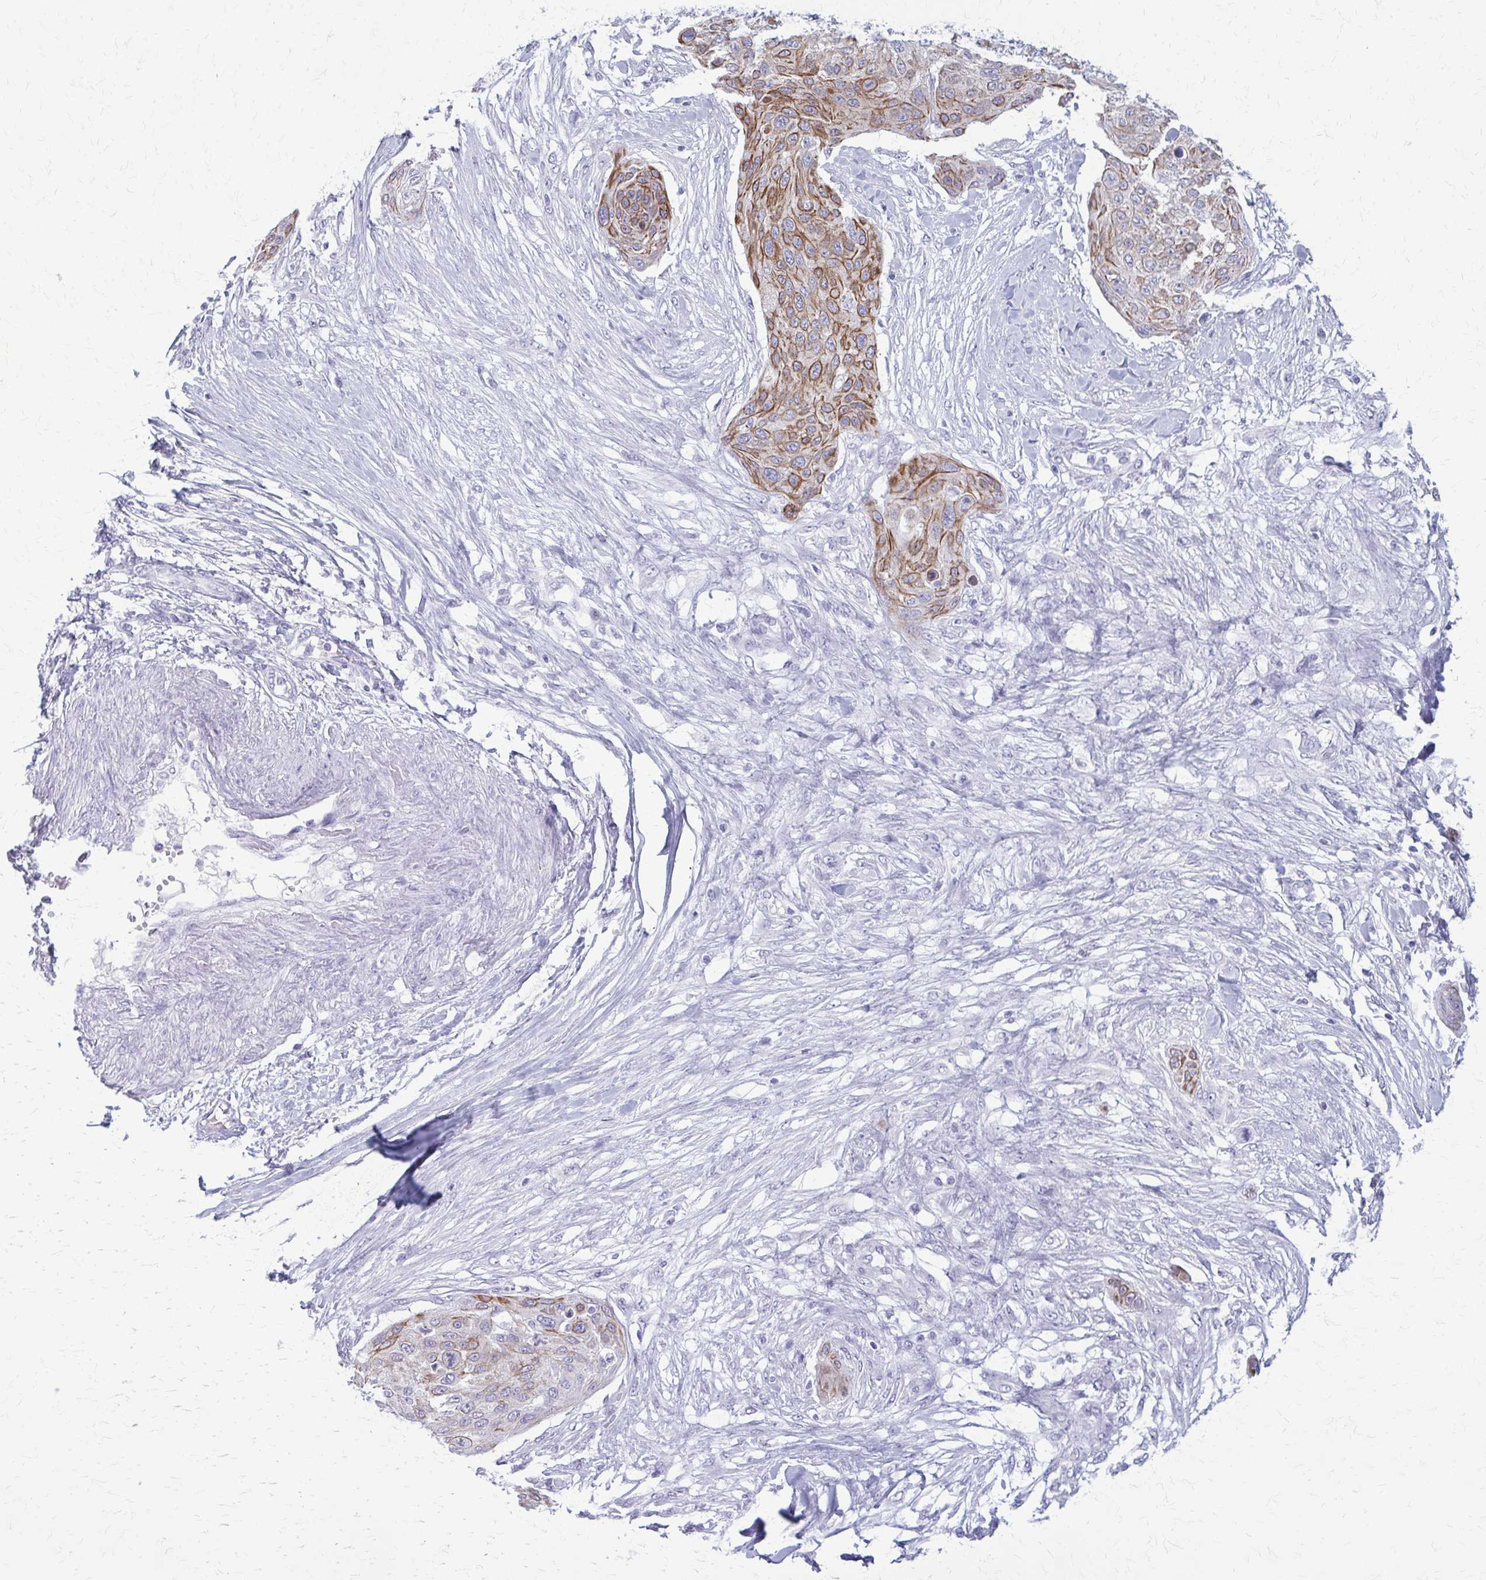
{"staining": {"intensity": "strong", "quantity": "25%-75%", "location": "cytoplasmic/membranous"}, "tissue": "skin cancer", "cell_type": "Tumor cells", "image_type": "cancer", "snomed": [{"axis": "morphology", "description": "Squamous cell carcinoma, NOS"}, {"axis": "topography", "description": "Skin"}], "caption": "A photomicrograph of skin cancer stained for a protein displays strong cytoplasmic/membranous brown staining in tumor cells.", "gene": "KRT5", "patient": {"sex": "female", "age": 87}}